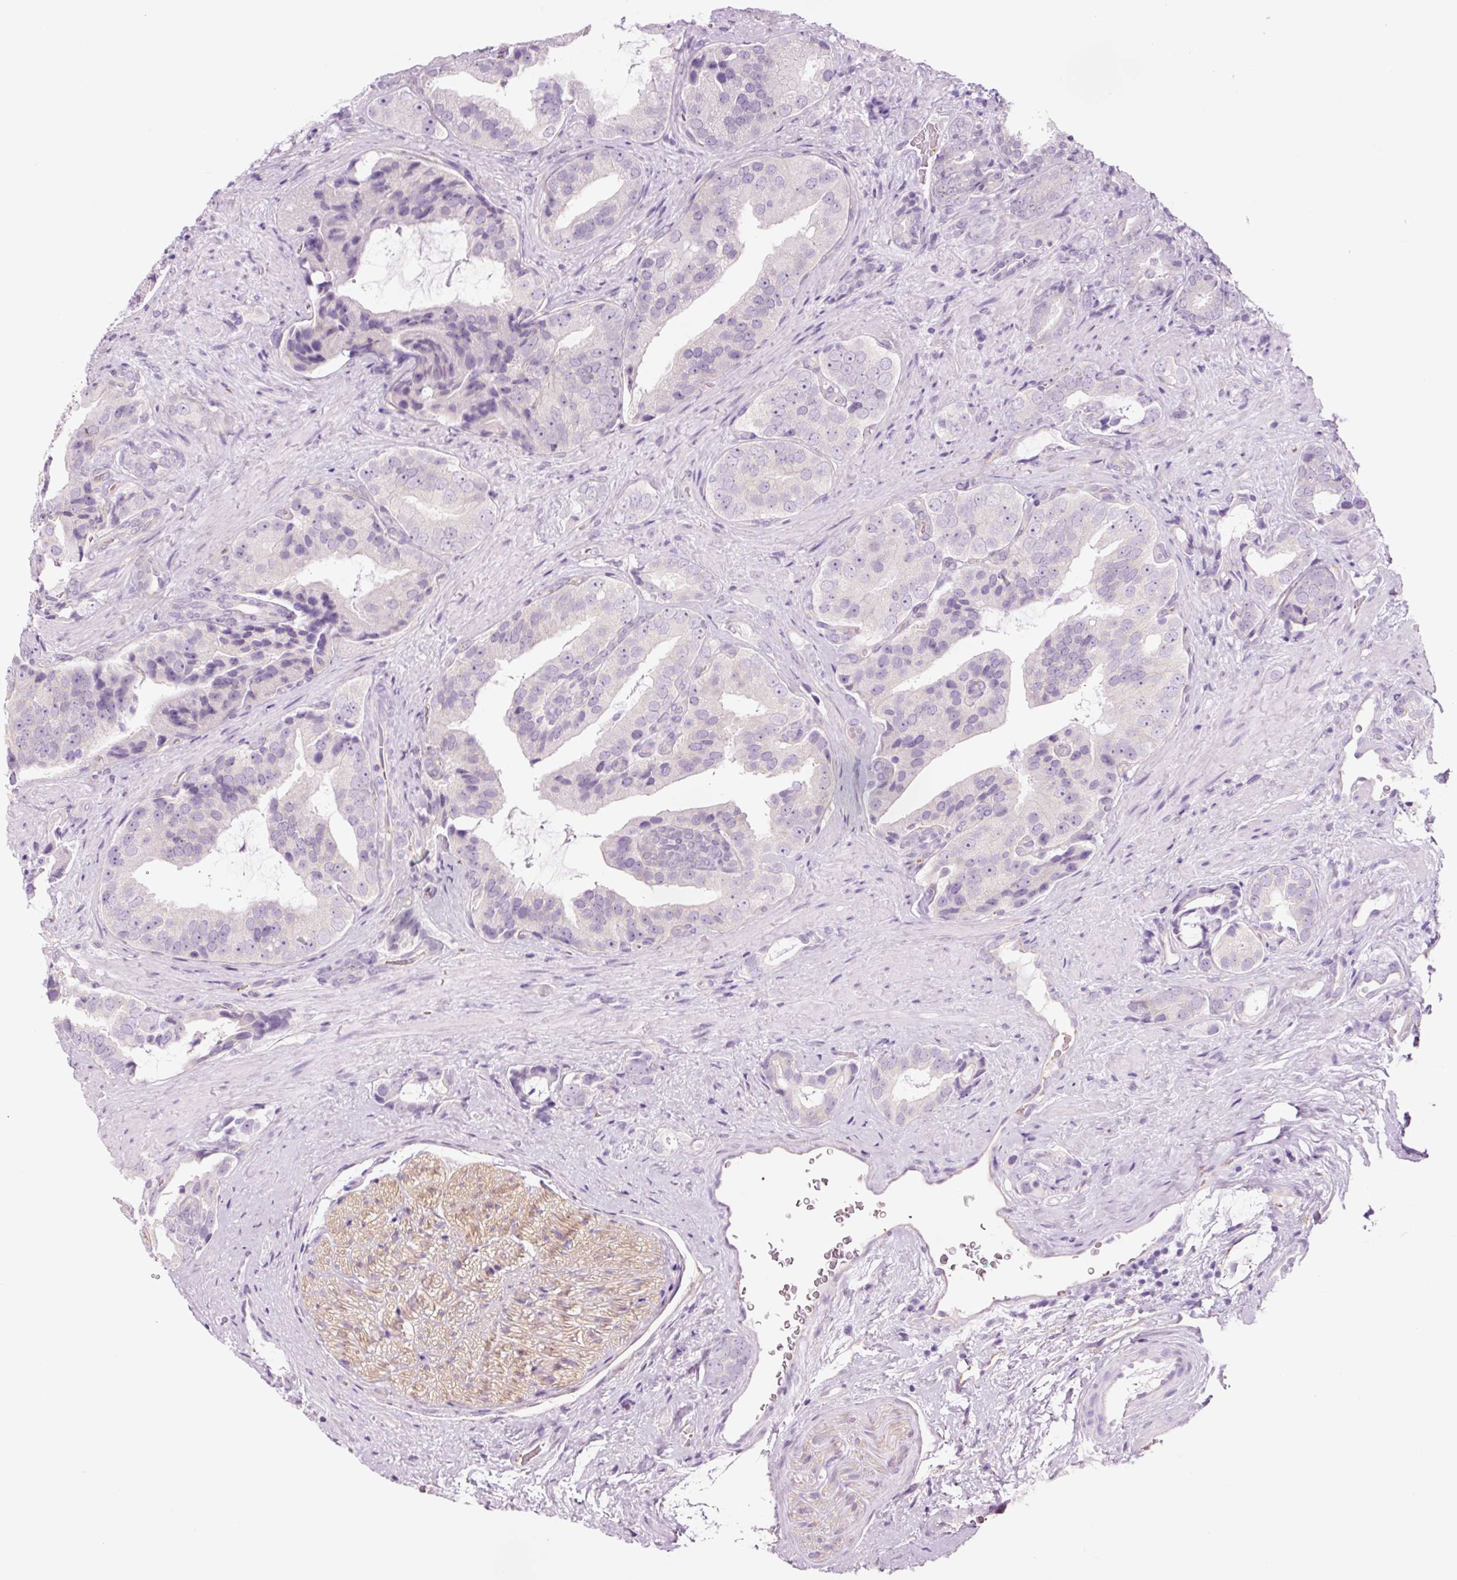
{"staining": {"intensity": "negative", "quantity": "none", "location": "none"}, "tissue": "prostate cancer", "cell_type": "Tumor cells", "image_type": "cancer", "snomed": [{"axis": "morphology", "description": "Adenocarcinoma, High grade"}, {"axis": "topography", "description": "Prostate"}], "caption": "High power microscopy histopathology image of an immunohistochemistry (IHC) histopathology image of prostate cancer (high-grade adenocarcinoma), revealing no significant positivity in tumor cells. (DAB (3,3'-diaminobenzidine) IHC, high magnification).", "gene": "HSPA4L", "patient": {"sex": "male", "age": 71}}